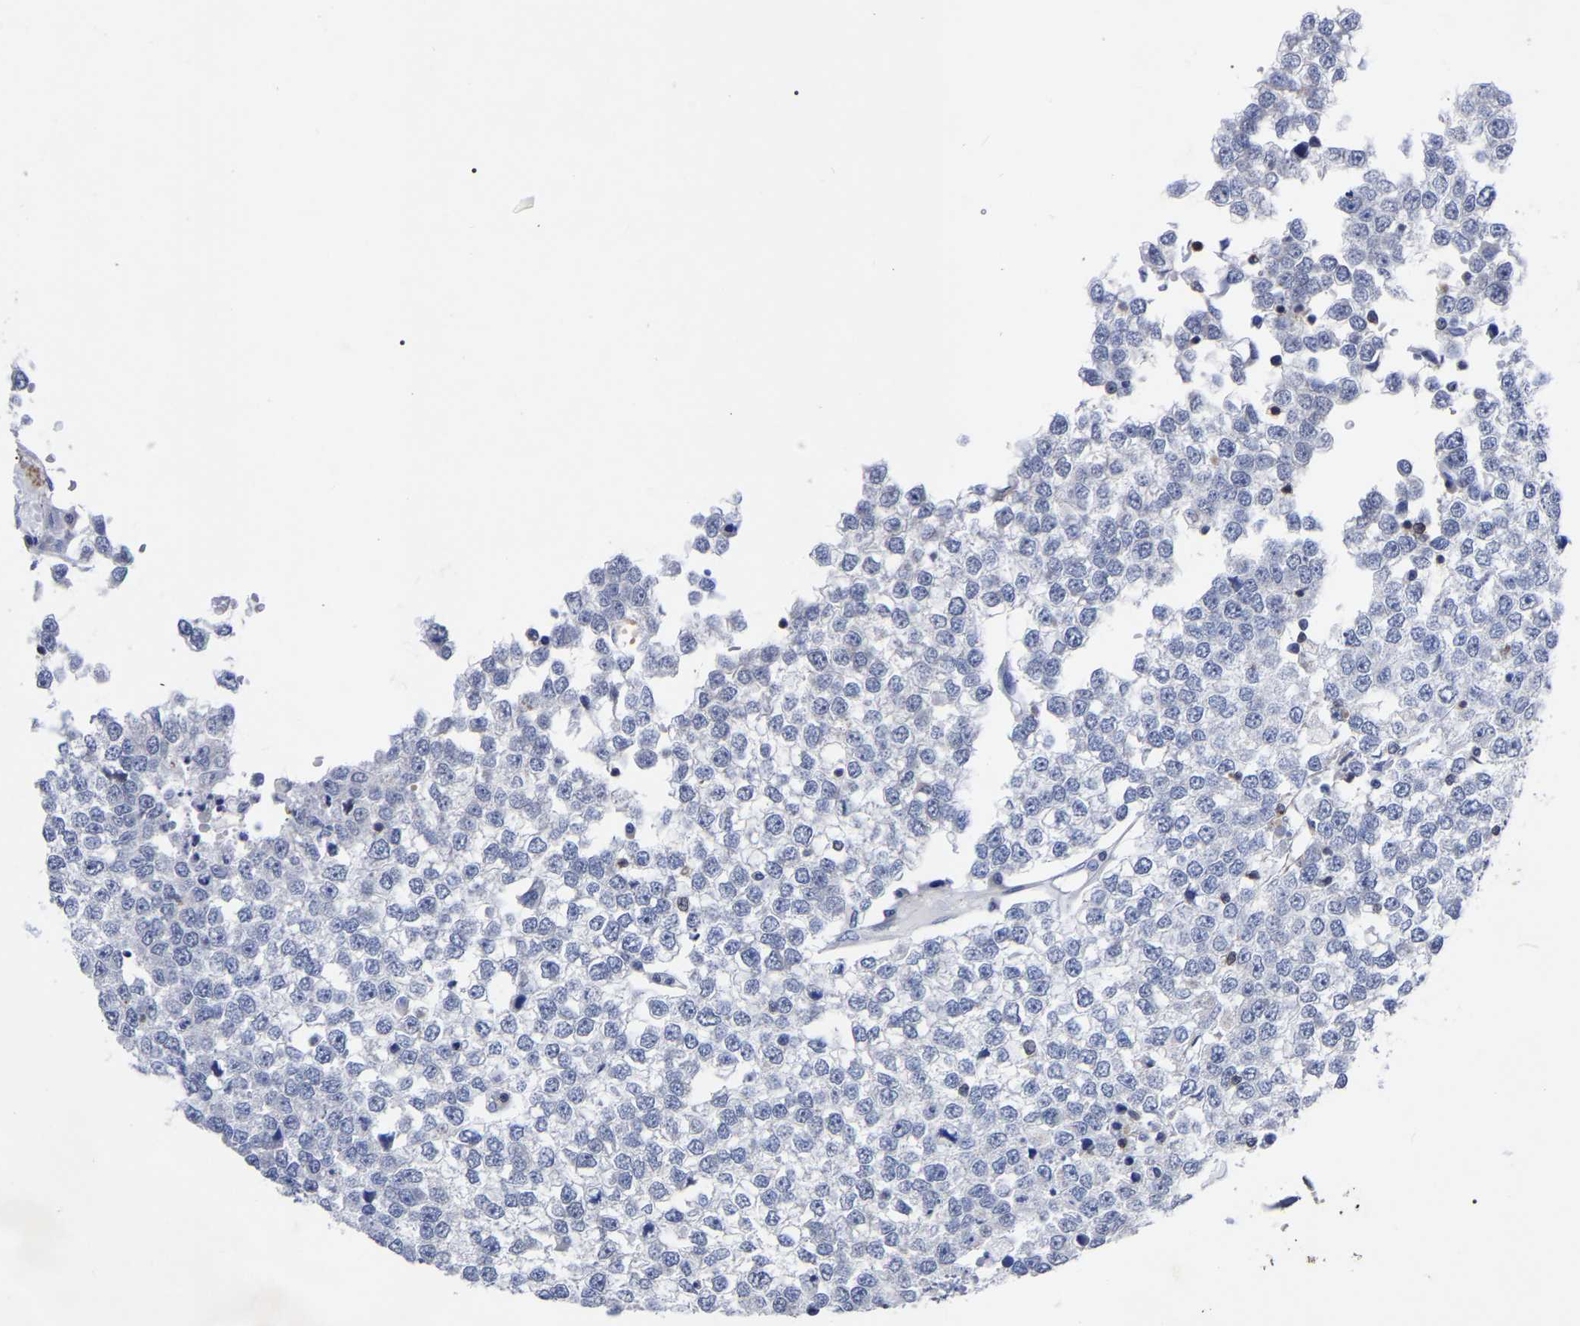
{"staining": {"intensity": "negative", "quantity": "none", "location": "none"}, "tissue": "testis cancer", "cell_type": "Tumor cells", "image_type": "cancer", "snomed": [{"axis": "morphology", "description": "Seminoma, NOS"}, {"axis": "topography", "description": "Testis"}], "caption": "DAB immunohistochemical staining of human testis cancer displays no significant positivity in tumor cells. (DAB immunohistochemistry (IHC) visualized using brightfield microscopy, high magnification).", "gene": "PTPN7", "patient": {"sex": "male", "age": 65}}